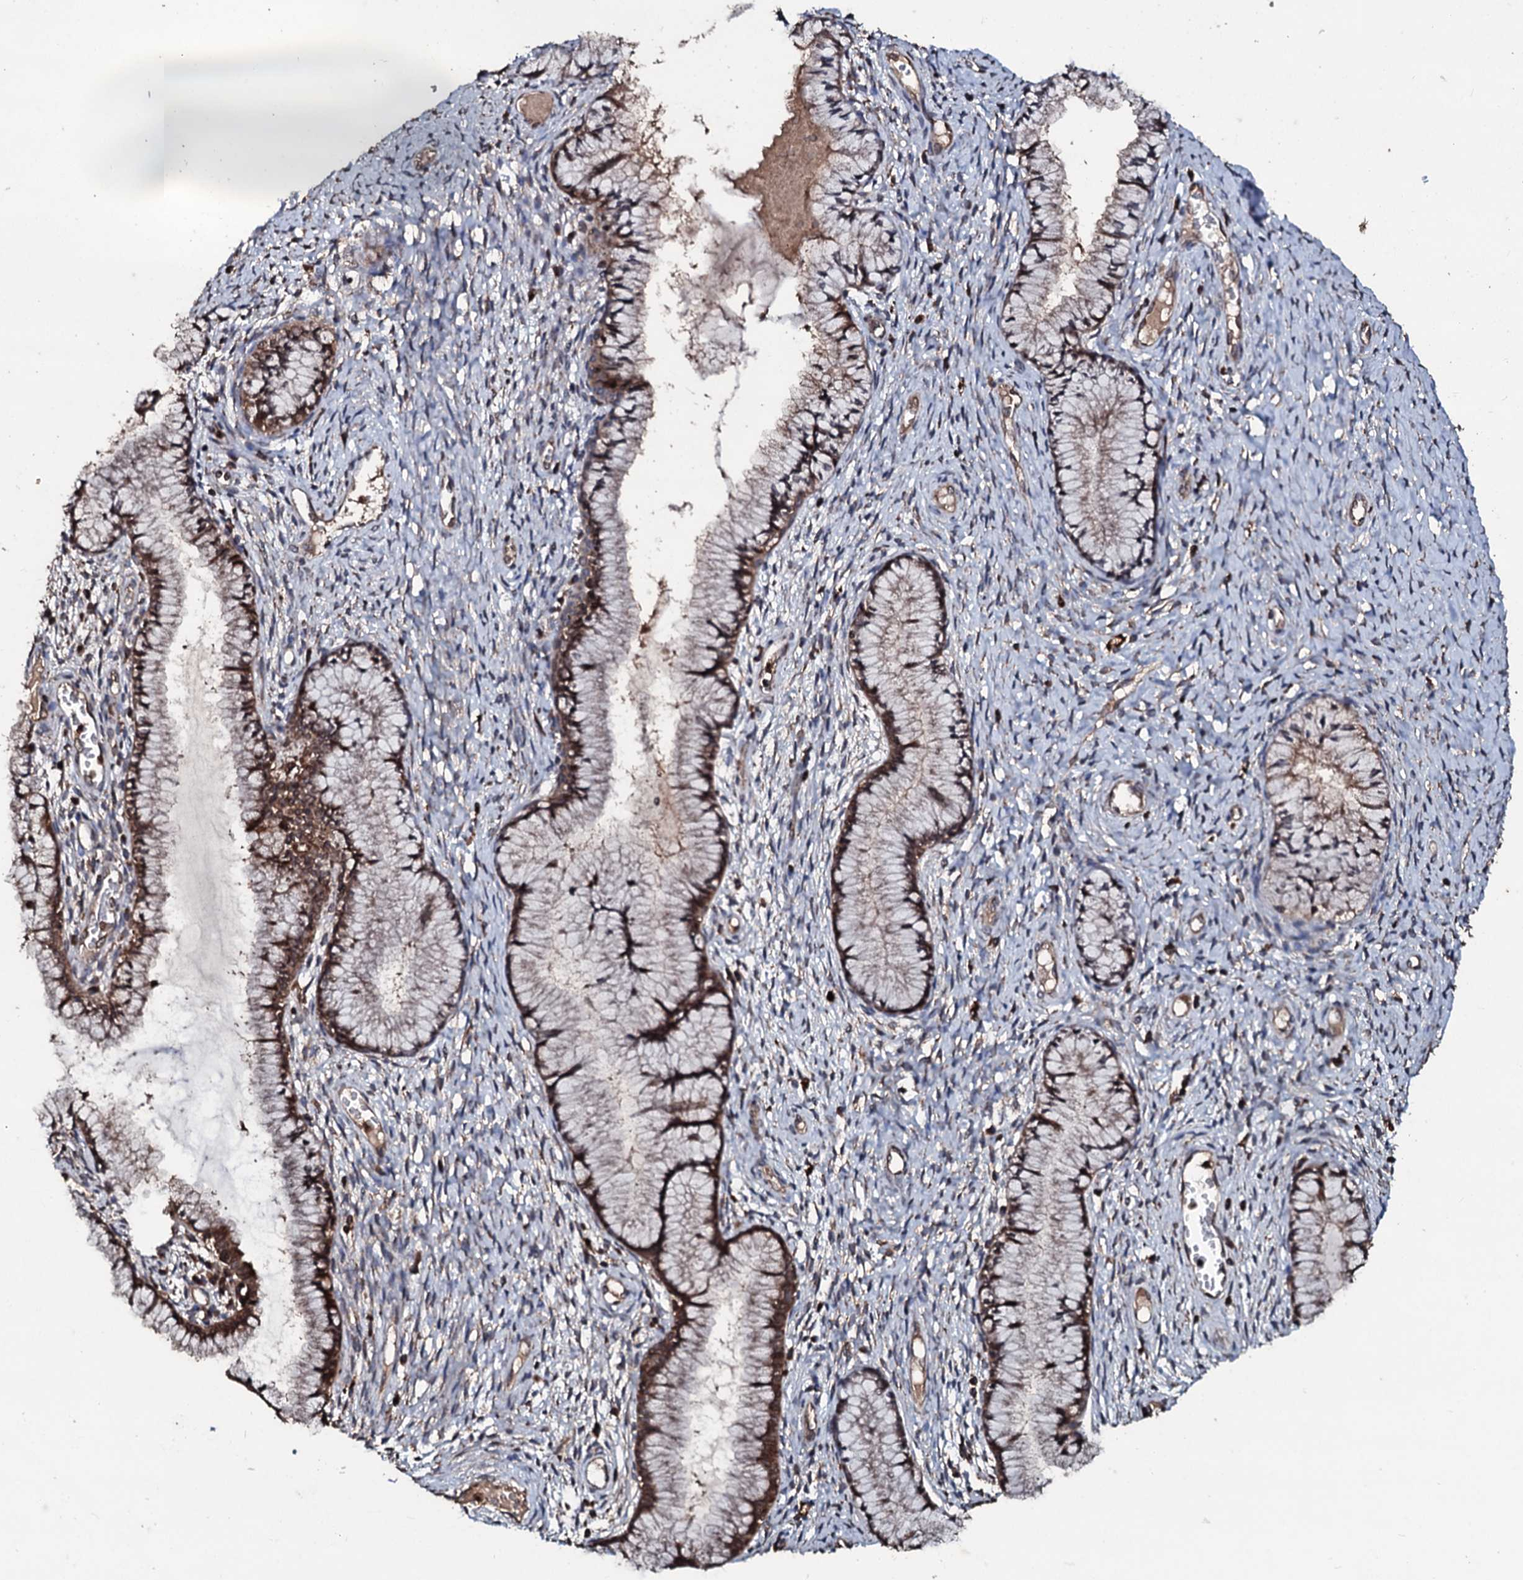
{"staining": {"intensity": "strong", "quantity": ">75%", "location": "cytoplasmic/membranous"}, "tissue": "cervix", "cell_type": "Glandular cells", "image_type": "normal", "snomed": [{"axis": "morphology", "description": "Normal tissue, NOS"}, {"axis": "topography", "description": "Cervix"}], "caption": "Protein positivity by IHC reveals strong cytoplasmic/membranous expression in about >75% of glandular cells in normal cervix. (Stains: DAB (3,3'-diaminobenzidine) in brown, nuclei in blue, Microscopy: brightfield microscopy at high magnification).", "gene": "SDHAF2", "patient": {"sex": "female", "age": 42}}